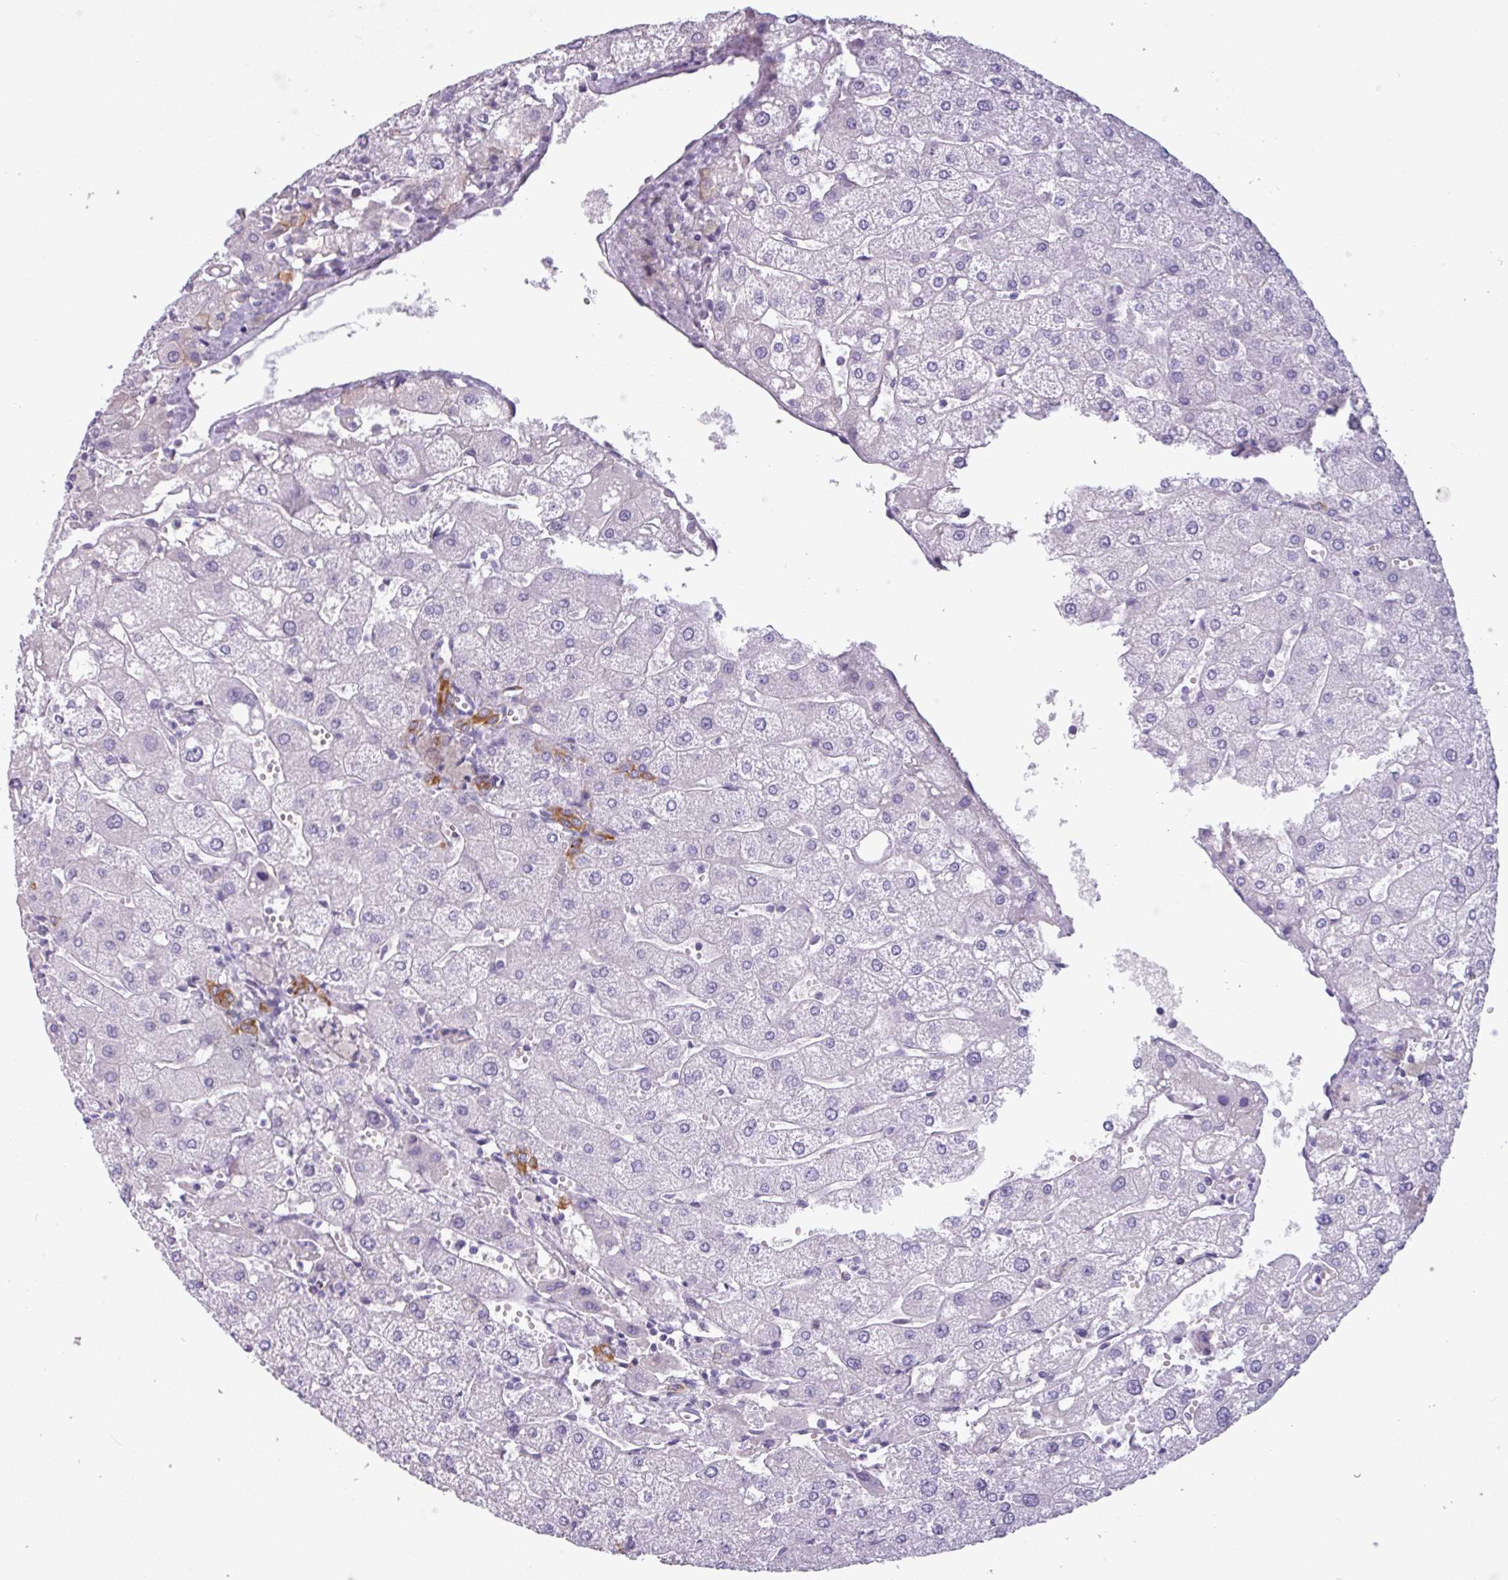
{"staining": {"intensity": "moderate", "quantity": "25%-75%", "location": "cytoplasmic/membranous"}, "tissue": "liver", "cell_type": "Cholangiocytes", "image_type": "normal", "snomed": [{"axis": "morphology", "description": "Normal tissue, NOS"}, {"axis": "topography", "description": "Liver"}], "caption": "This is a photomicrograph of immunohistochemistry staining of benign liver, which shows moderate staining in the cytoplasmic/membranous of cholangiocytes.", "gene": "CAMK1", "patient": {"sex": "male", "age": 67}}